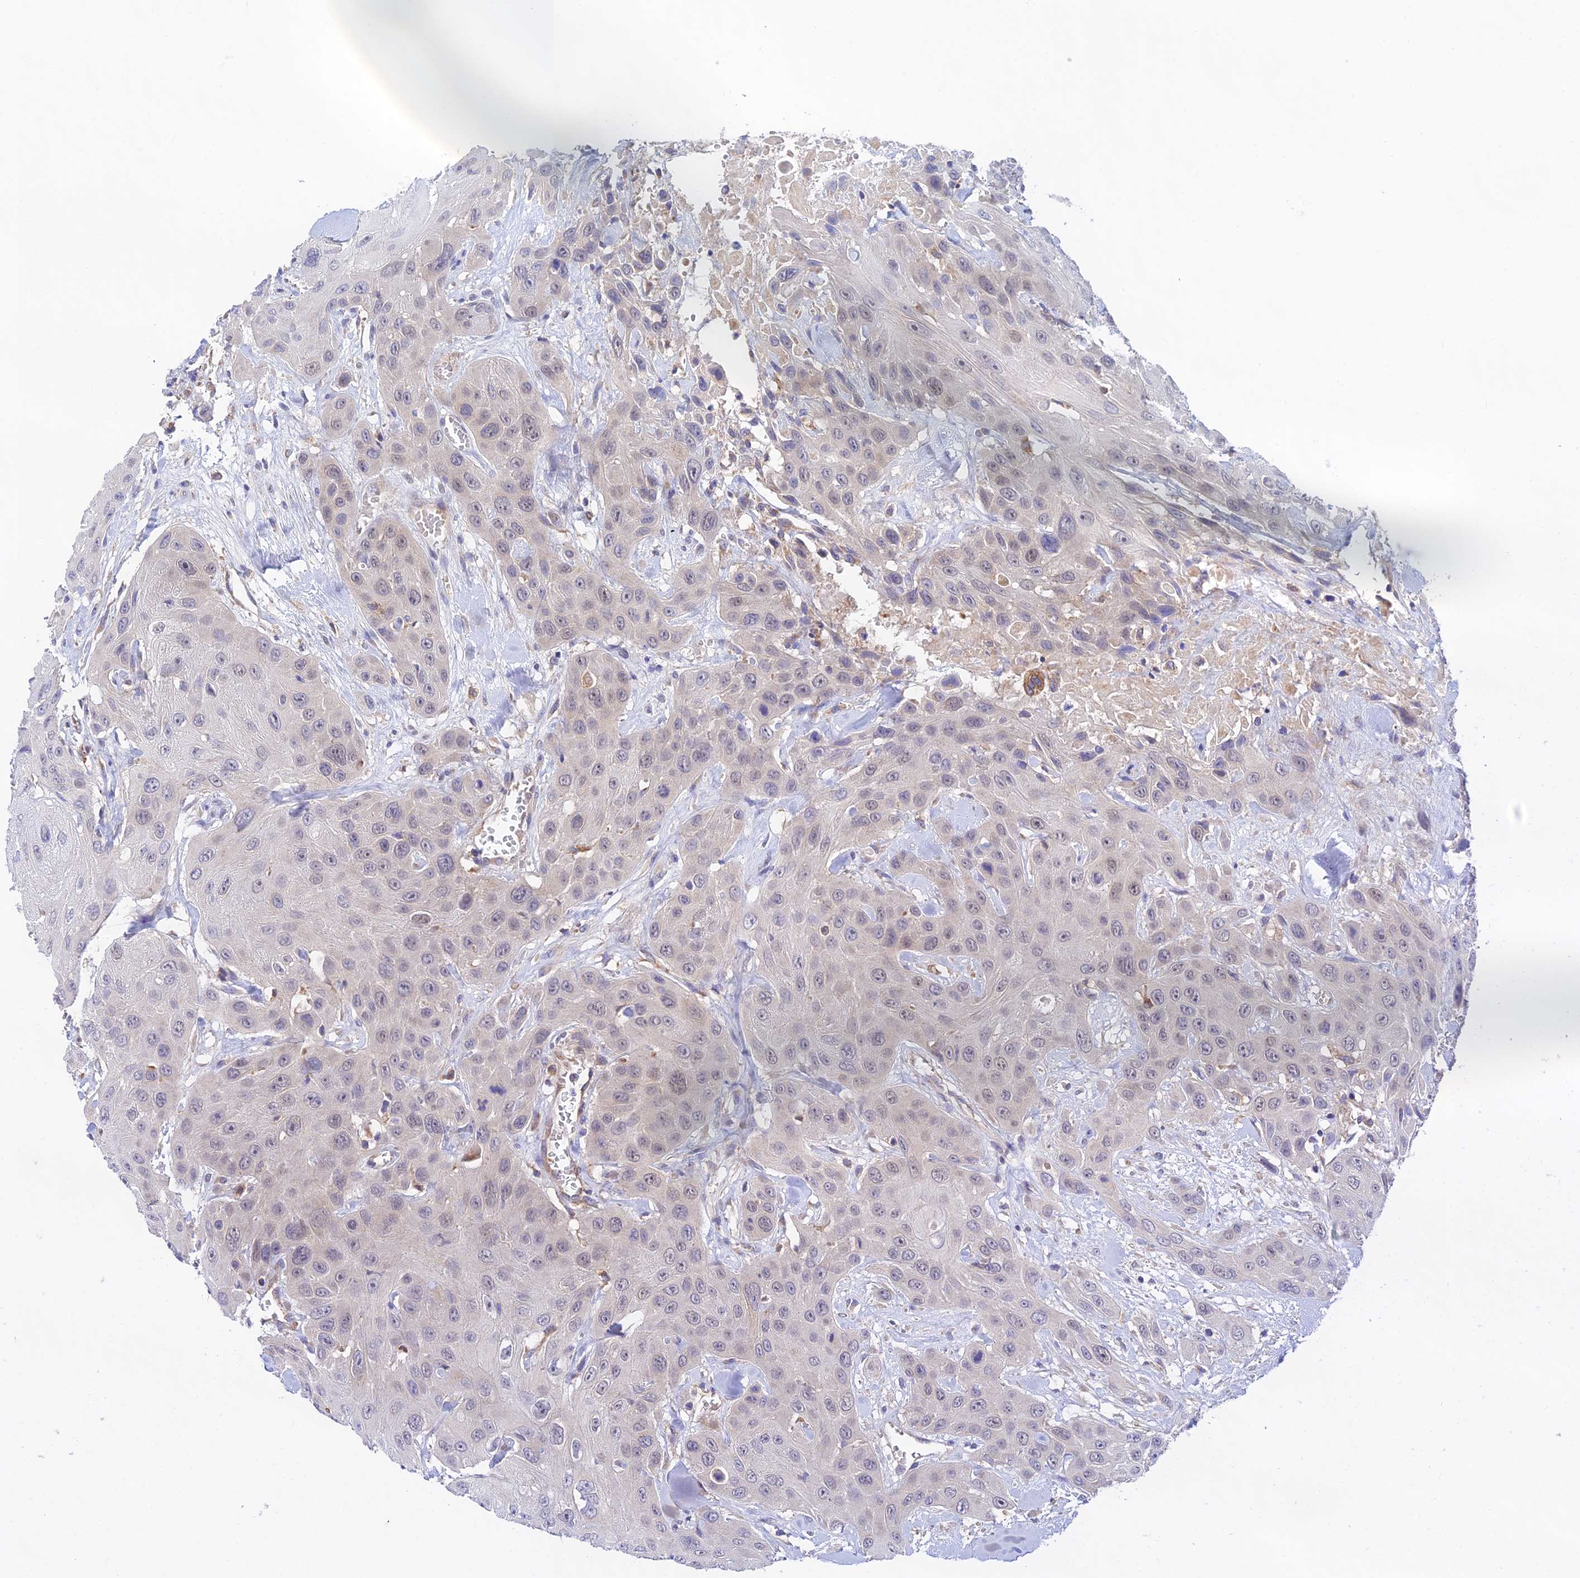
{"staining": {"intensity": "negative", "quantity": "none", "location": "none"}, "tissue": "head and neck cancer", "cell_type": "Tumor cells", "image_type": "cancer", "snomed": [{"axis": "morphology", "description": "Squamous cell carcinoma, NOS"}, {"axis": "topography", "description": "Head-Neck"}], "caption": "Immunohistochemical staining of head and neck squamous cell carcinoma demonstrates no significant staining in tumor cells. (Stains: DAB (3,3'-diaminobenzidine) immunohistochemistry with hematoxylin counter stain, Microscopy: brightfield microscopy at high magnification).", "gene": "RANBP6", "patient": {"sex": "male", "age": 81}}